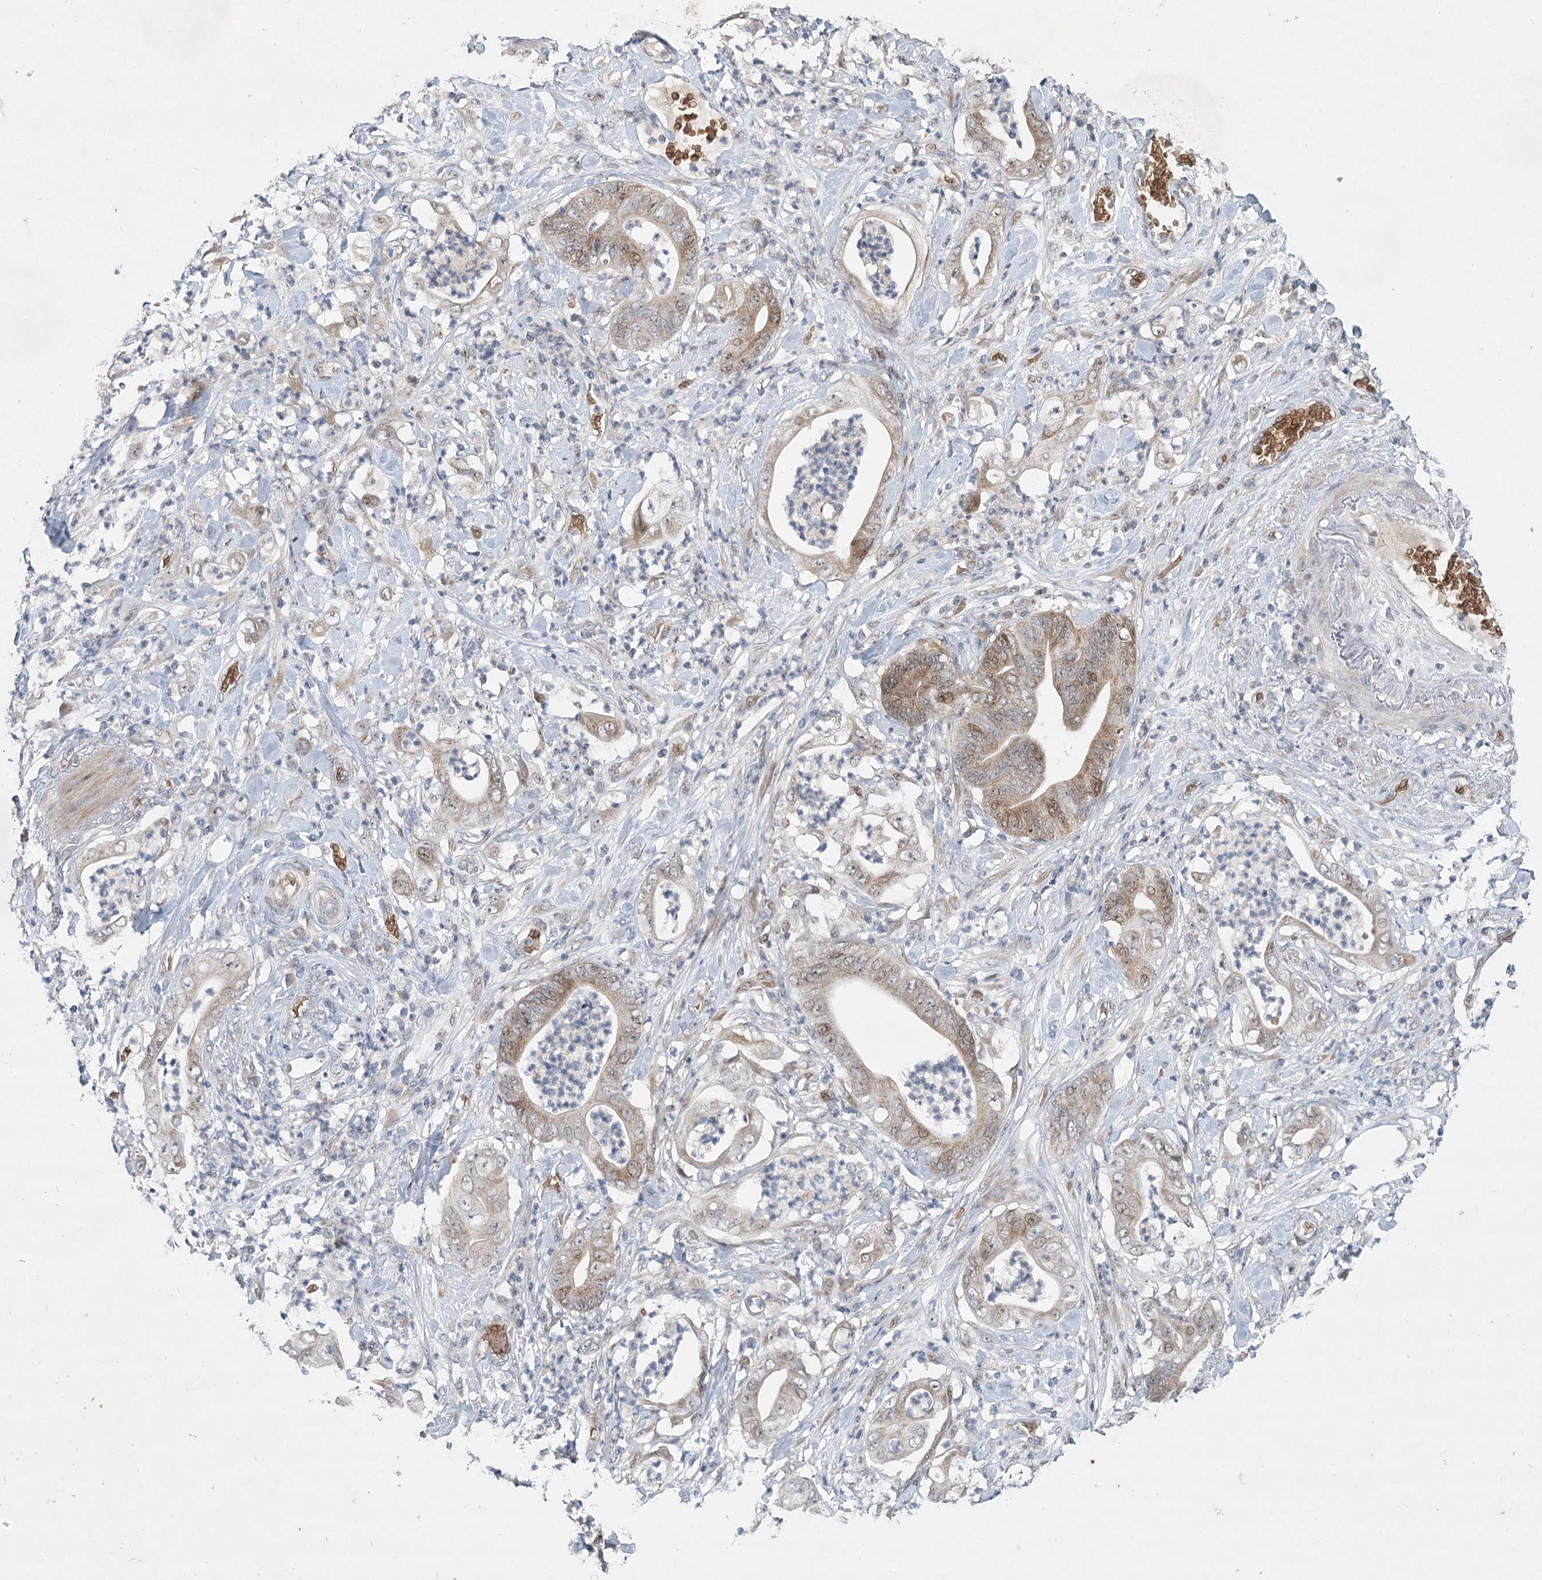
{"staining": {"intensity": "moderate", "quantity": ">75%", "location": "cytoplasmic/membranous"}, "tissue": "stomach cancer", "cell_type": "Tumor cells", "image_type": "cancer", "snomed": [{"axis": "morphology", "description": "Adenocarcinoma, NOS"}, {"axis": "topography", "description": "Stomach"}], "caption": "Stomach cancer stained with DAB (3,3'-diaminobenzidine) IHC shows medium levels of moderate cytoplasmic/membranous expression in about >75% of tumor cells.", "gene": "NSMCE4A", "patient": {"sex": "female", "age": 73}}